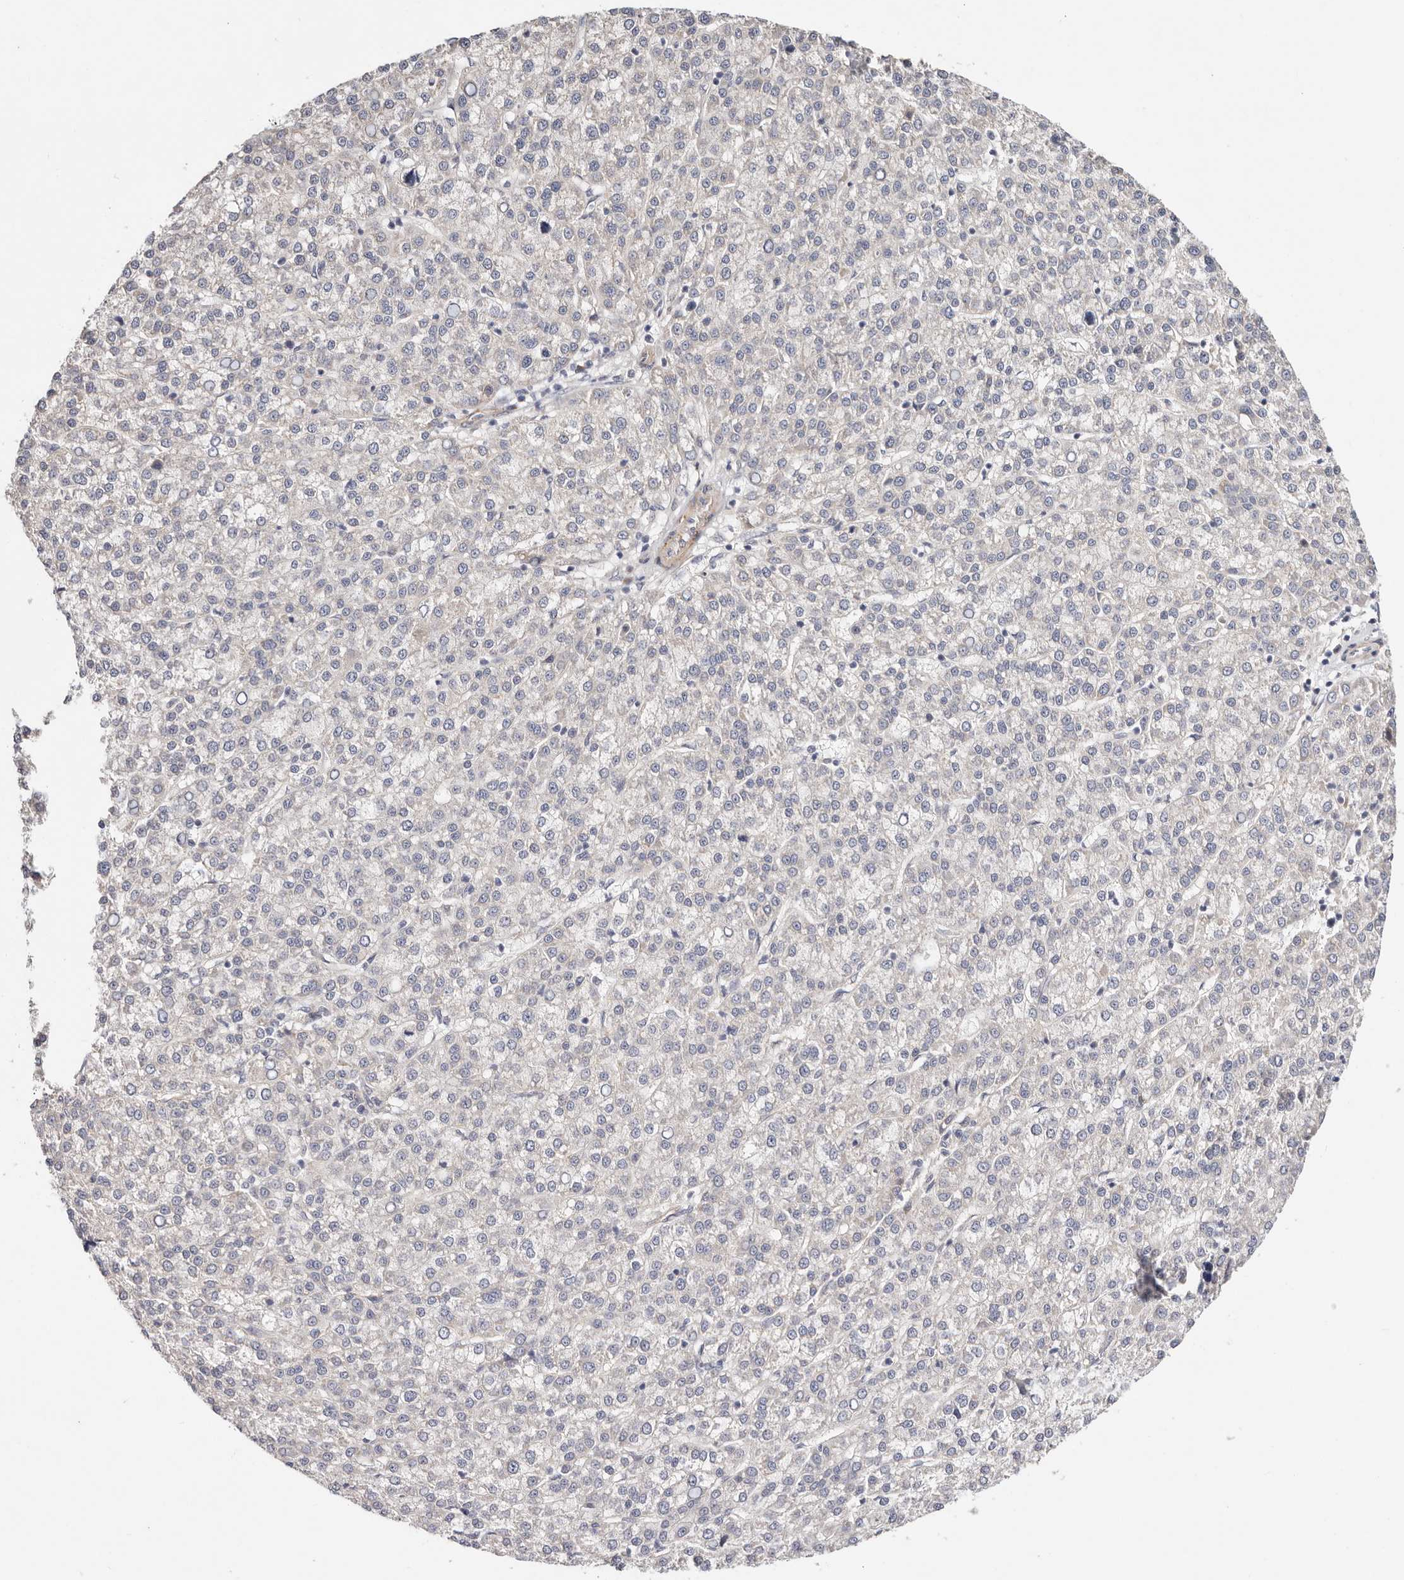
{"staining": {"intensity": "negative", "quantity": "none", "location": "none"}, "tissue": "liver cancer", "cell_type": "Tumor cells", "image_type": "cancer", "snomed": [{"axis": "morphology", "description": "Carcinoma, Hepatocellular, NOS"}, {"axis": "topography", "description": "Liver"}], "caption": "The micrograph displays no staining of tumor cells in hepatocellular carcinoma (liver).", "gene": "MACF1", "patient": {"sex": "female", "age": 58}}